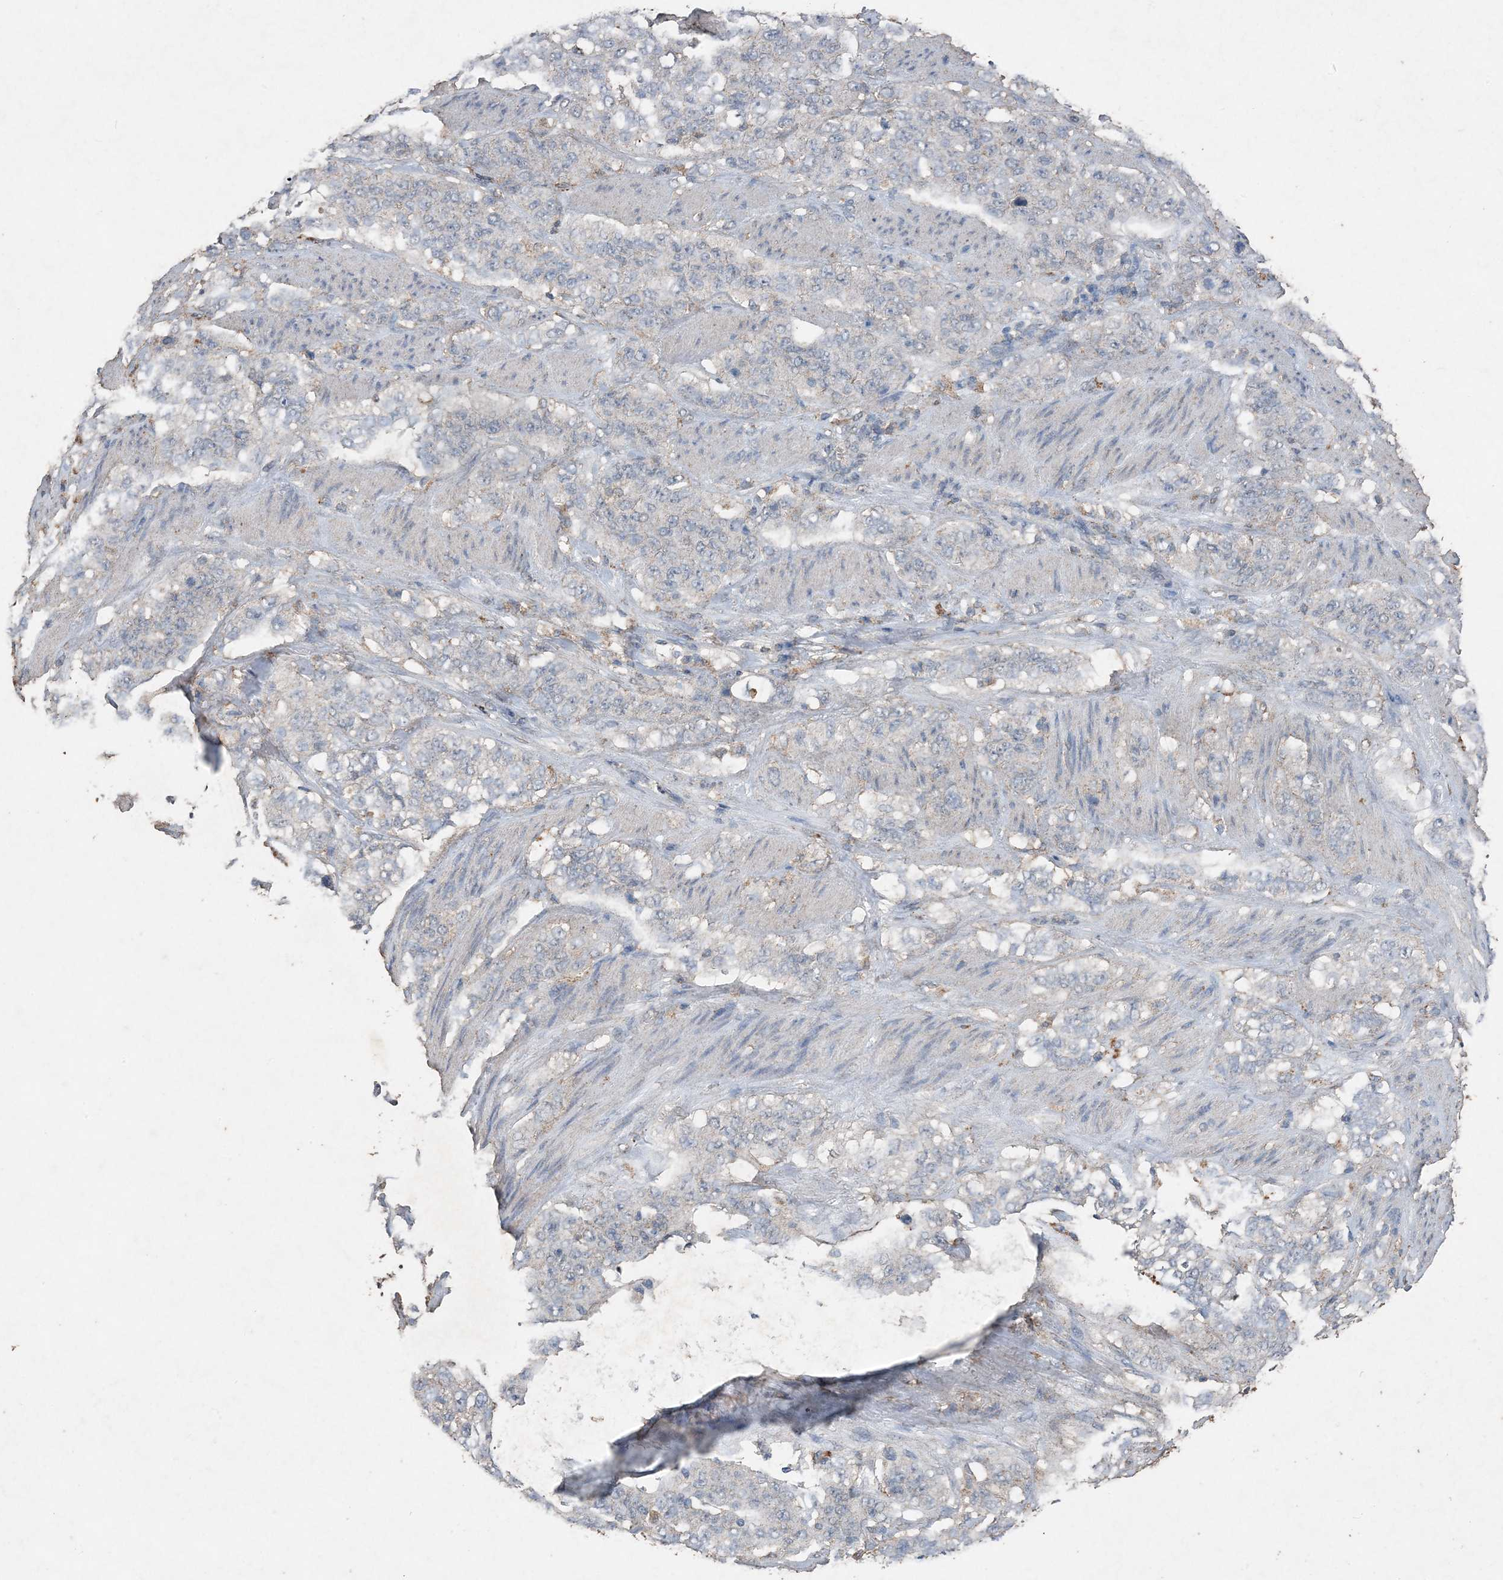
{"staining": {"intensity": "negative", "quantity": "none", "location": "none"}, "tissue": "stomach cancer", "cell_type": "Tumor cells", "image_type": "cancer", "snomed": [{"axis": "morphology", "description": "Adenocarcinoma, NOS"}, {"axis": "topography", "description": "Stomach"}], "caption": "The histopathology image displays no staining of tumor cells in adenocarcinoma (stomach).", "gene": "FCN3", "patient": {"sex": "male", "age": 48}}